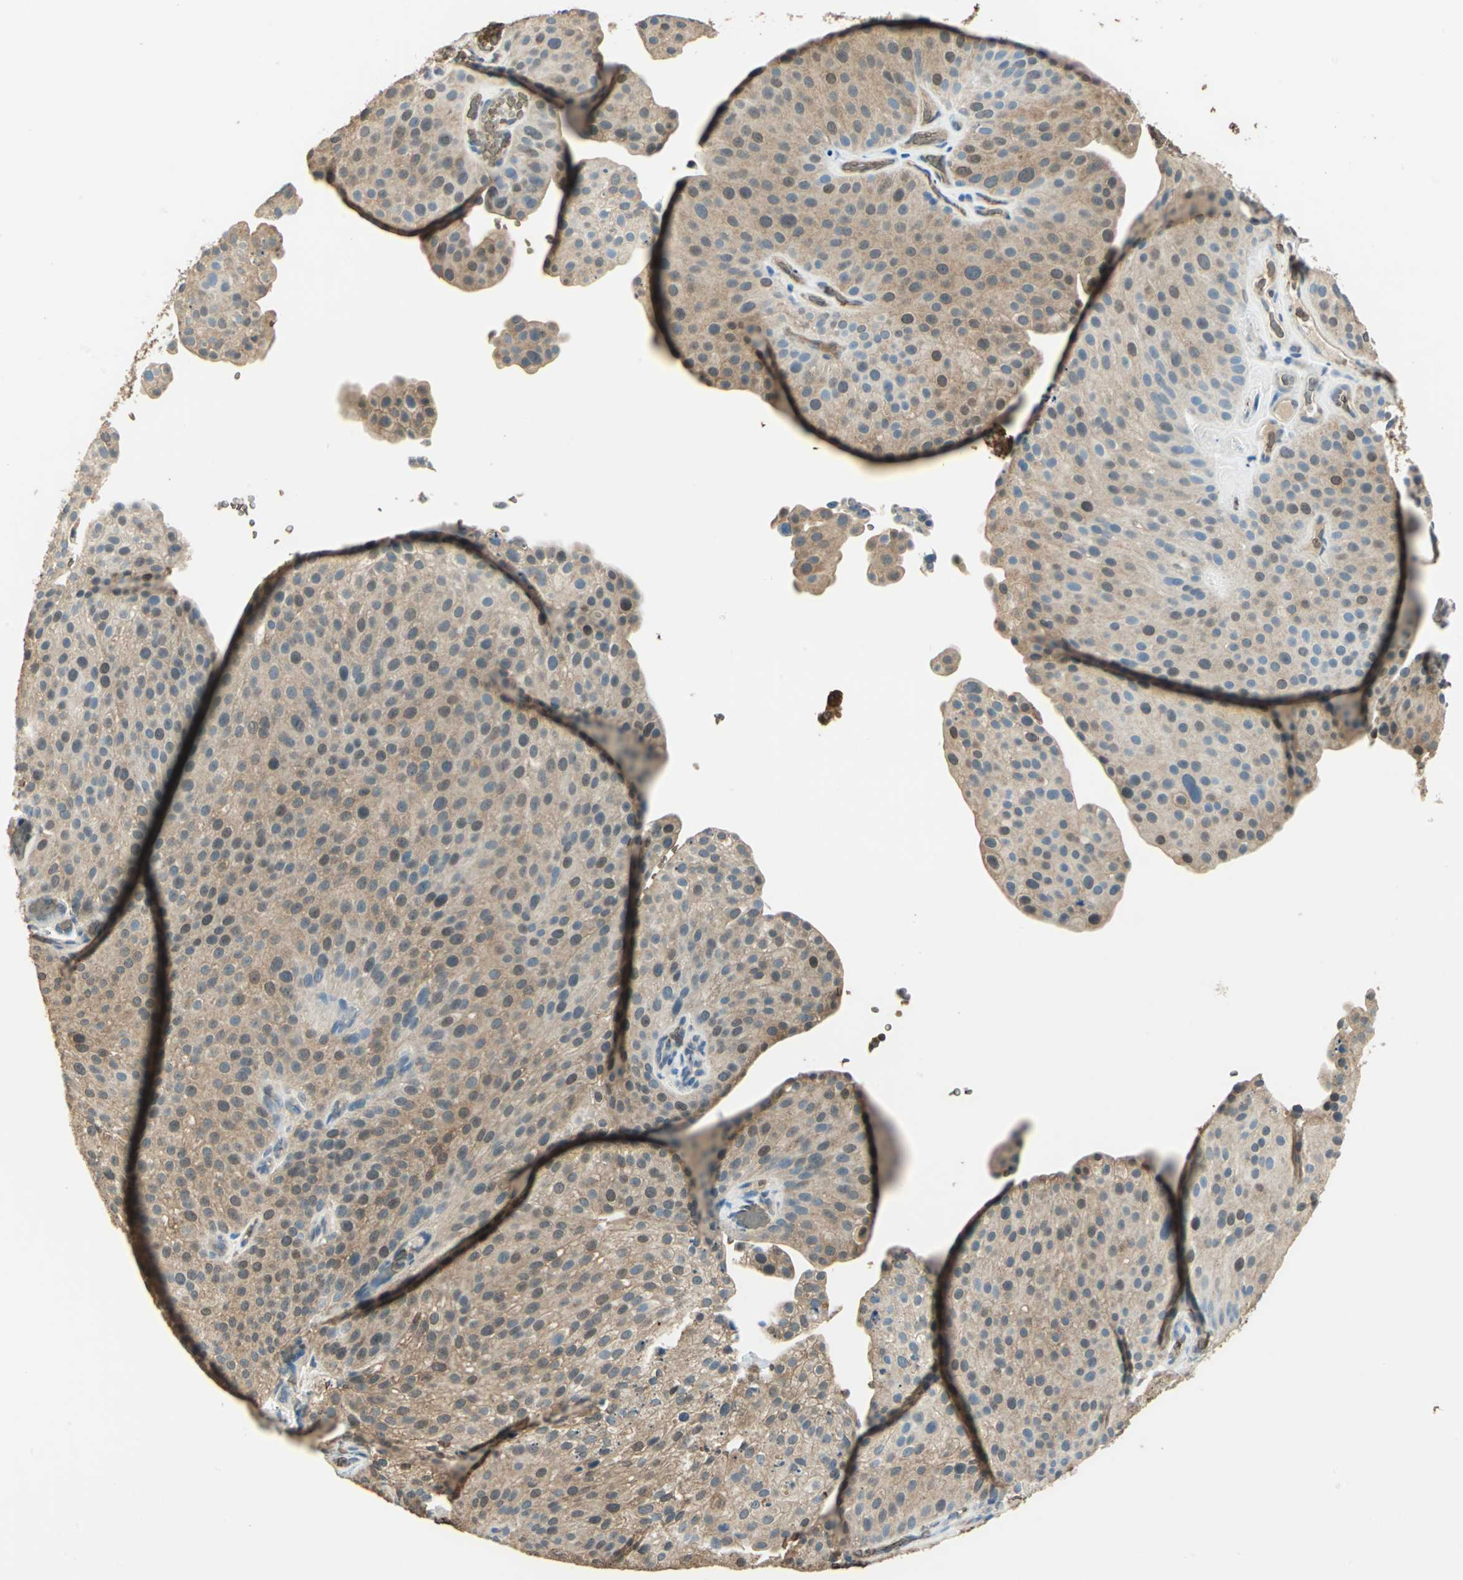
{"staining": {"intensity": "weak", "quantity": ">75%", "location": "cytoplasmic/membranous,nuclear"}, "tissue": "urothelial cancer", "cell_type": "Tumor cells", "image_type": "cancer", "snomed": [{"axis": "morphology", "description": "Urothelial carcinoma, Low grade"}, {"axis": "topography", "description": "Smooth muscle"}, {"axis": "topography", "description": "Urinary bladder"}], "caption": "There is low levels of weak cytoplasmic/membranous and nuclear positivity in tumor cells of low-grade urothelial carcinoma, as demonstrated by immunohistochemical staining (brown color).", "gene": "DDAH1", "patient": {"sex": "male", "age": 60}}